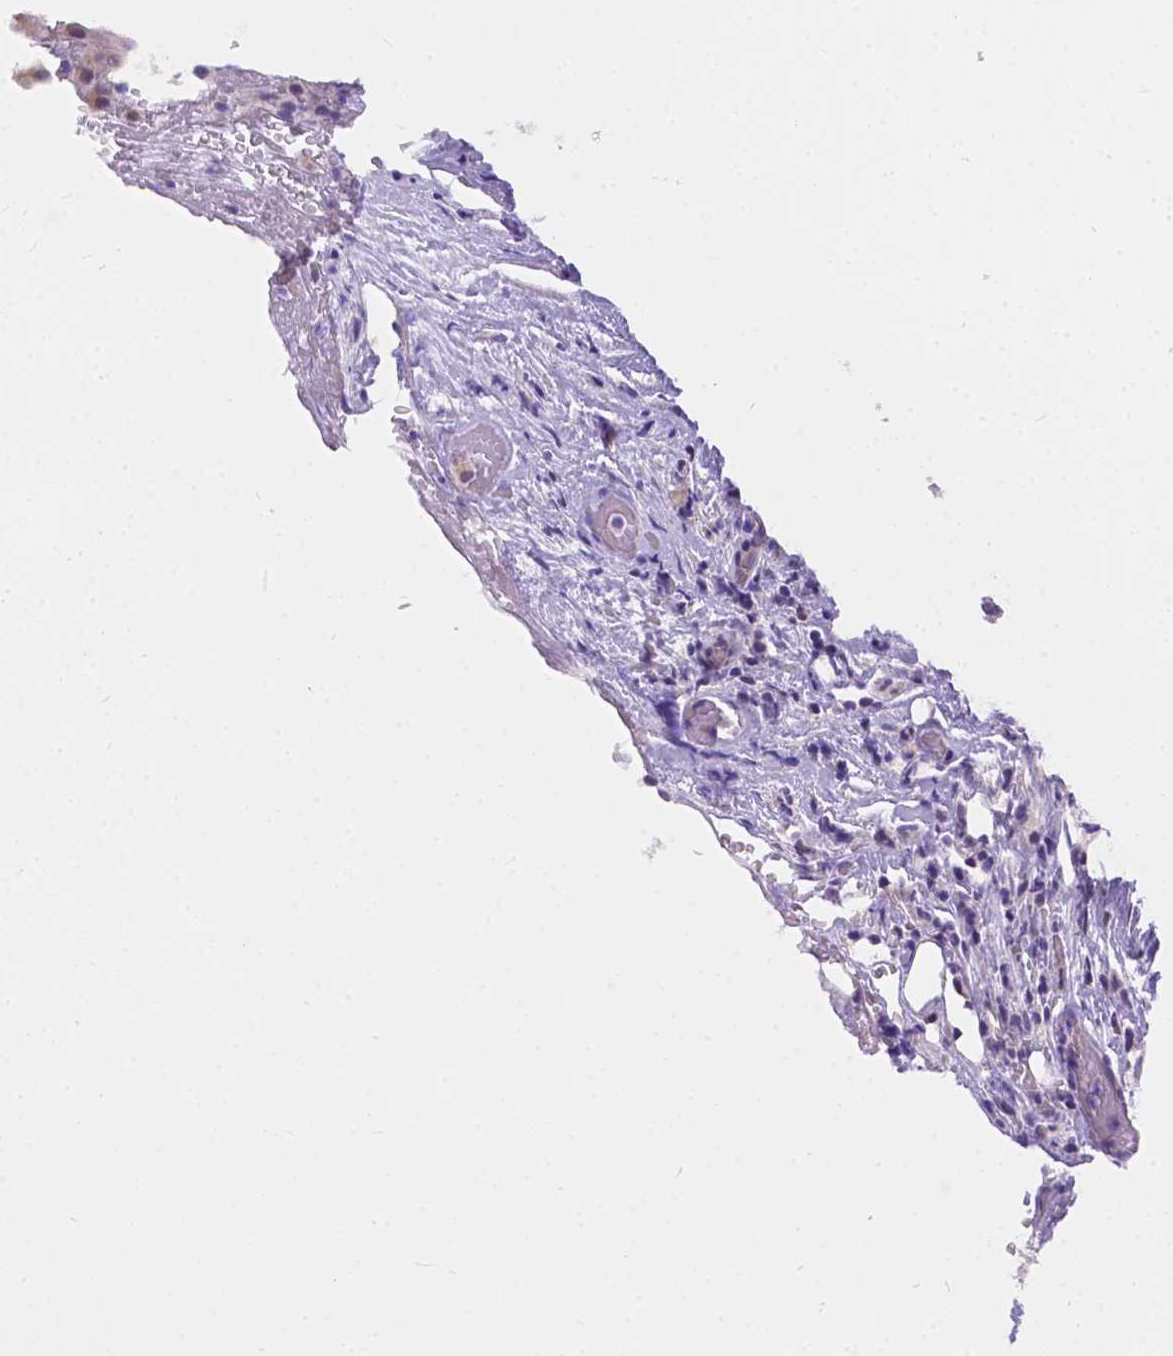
{"staining": {"intensity": "weak", "quantity": ">75%", "location": "cytoplasmic/membranous"}, "tissue": "melanoma", "cell_type": "Tumor cells", "image_type": "cancer", "snomed": [{"axis": "morphology", "description": "Malignant melanoma, Metastatic site"}, {"axis": "topography", "description": "Smooth muscle"}], "caption": "This micrograph reveals melanoma stained with IHC to label a protein in brown. The cytoplasmic/membranous of tumor cells show weak positivity for the protein. Nuclei are counter-stained blue.", "gene": "DLEC1", "patient": {"sex": "male", "age": 41}}